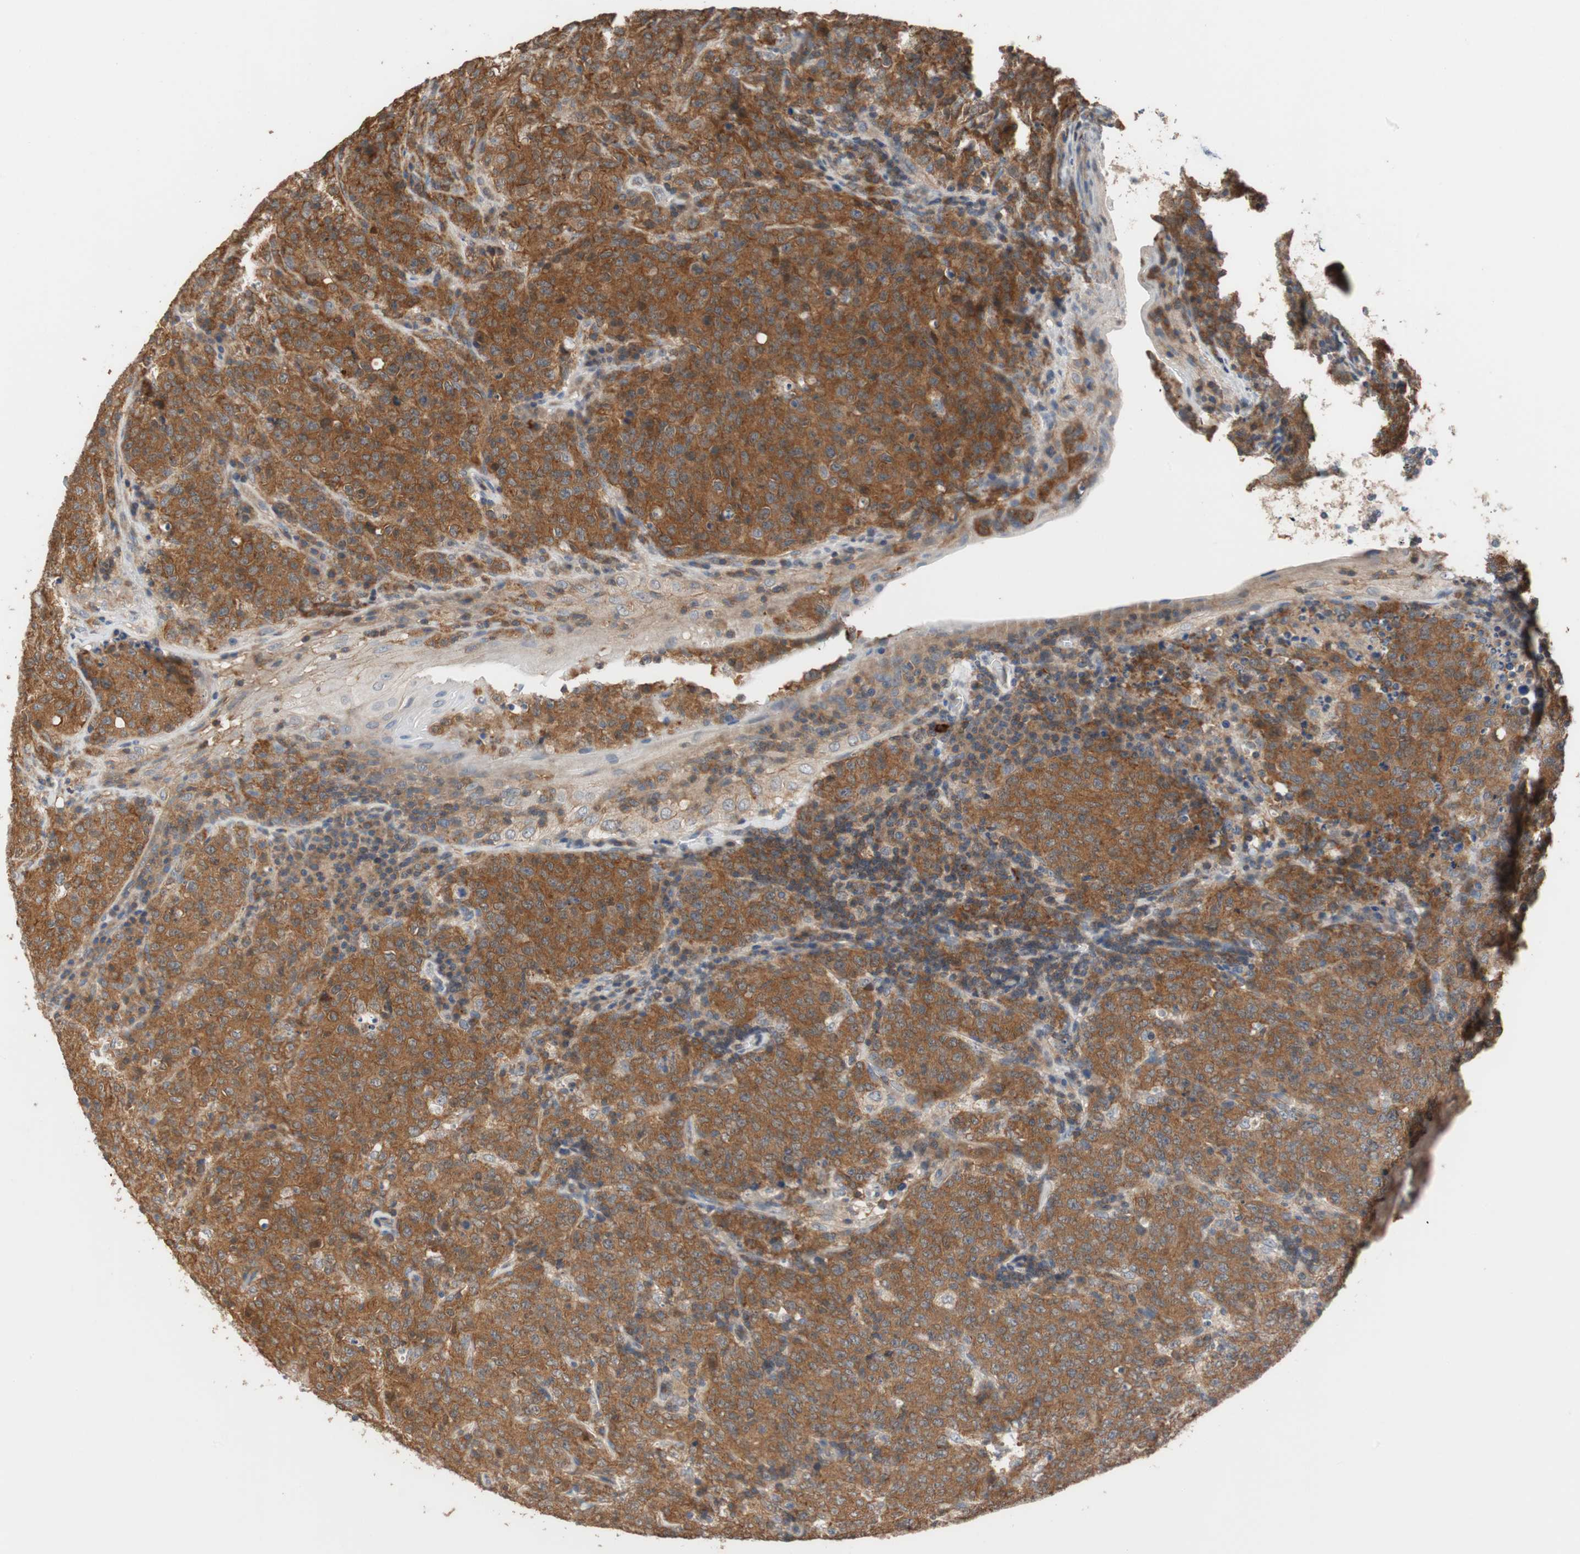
{"staining": {"intensity": "moderate", "quantity": ">75%", "location": "cytoplasmic/membranous"}, "tissue": "lymphoma", "cell_type": "Tumor cells", "image_type": "cancer", "snomed": [{"axis": "morphology", "description": "Malignant lymphoma, non-Hodgkin's type, High grade"}, {"axis": "topography", "description": "Tonsil"}], "caption": "Immunohistochemical staining of high-grade malignant lymphoma, non-Hodgkin's type displays moderate cytoplasmic/membranous protein expression in about >75% of tumor cells. (brown staining indicates protein expression, while blue staining denotes nuclei).", "gene": "MAP4K2", "patient": {"sex": "female", "age": 36}}